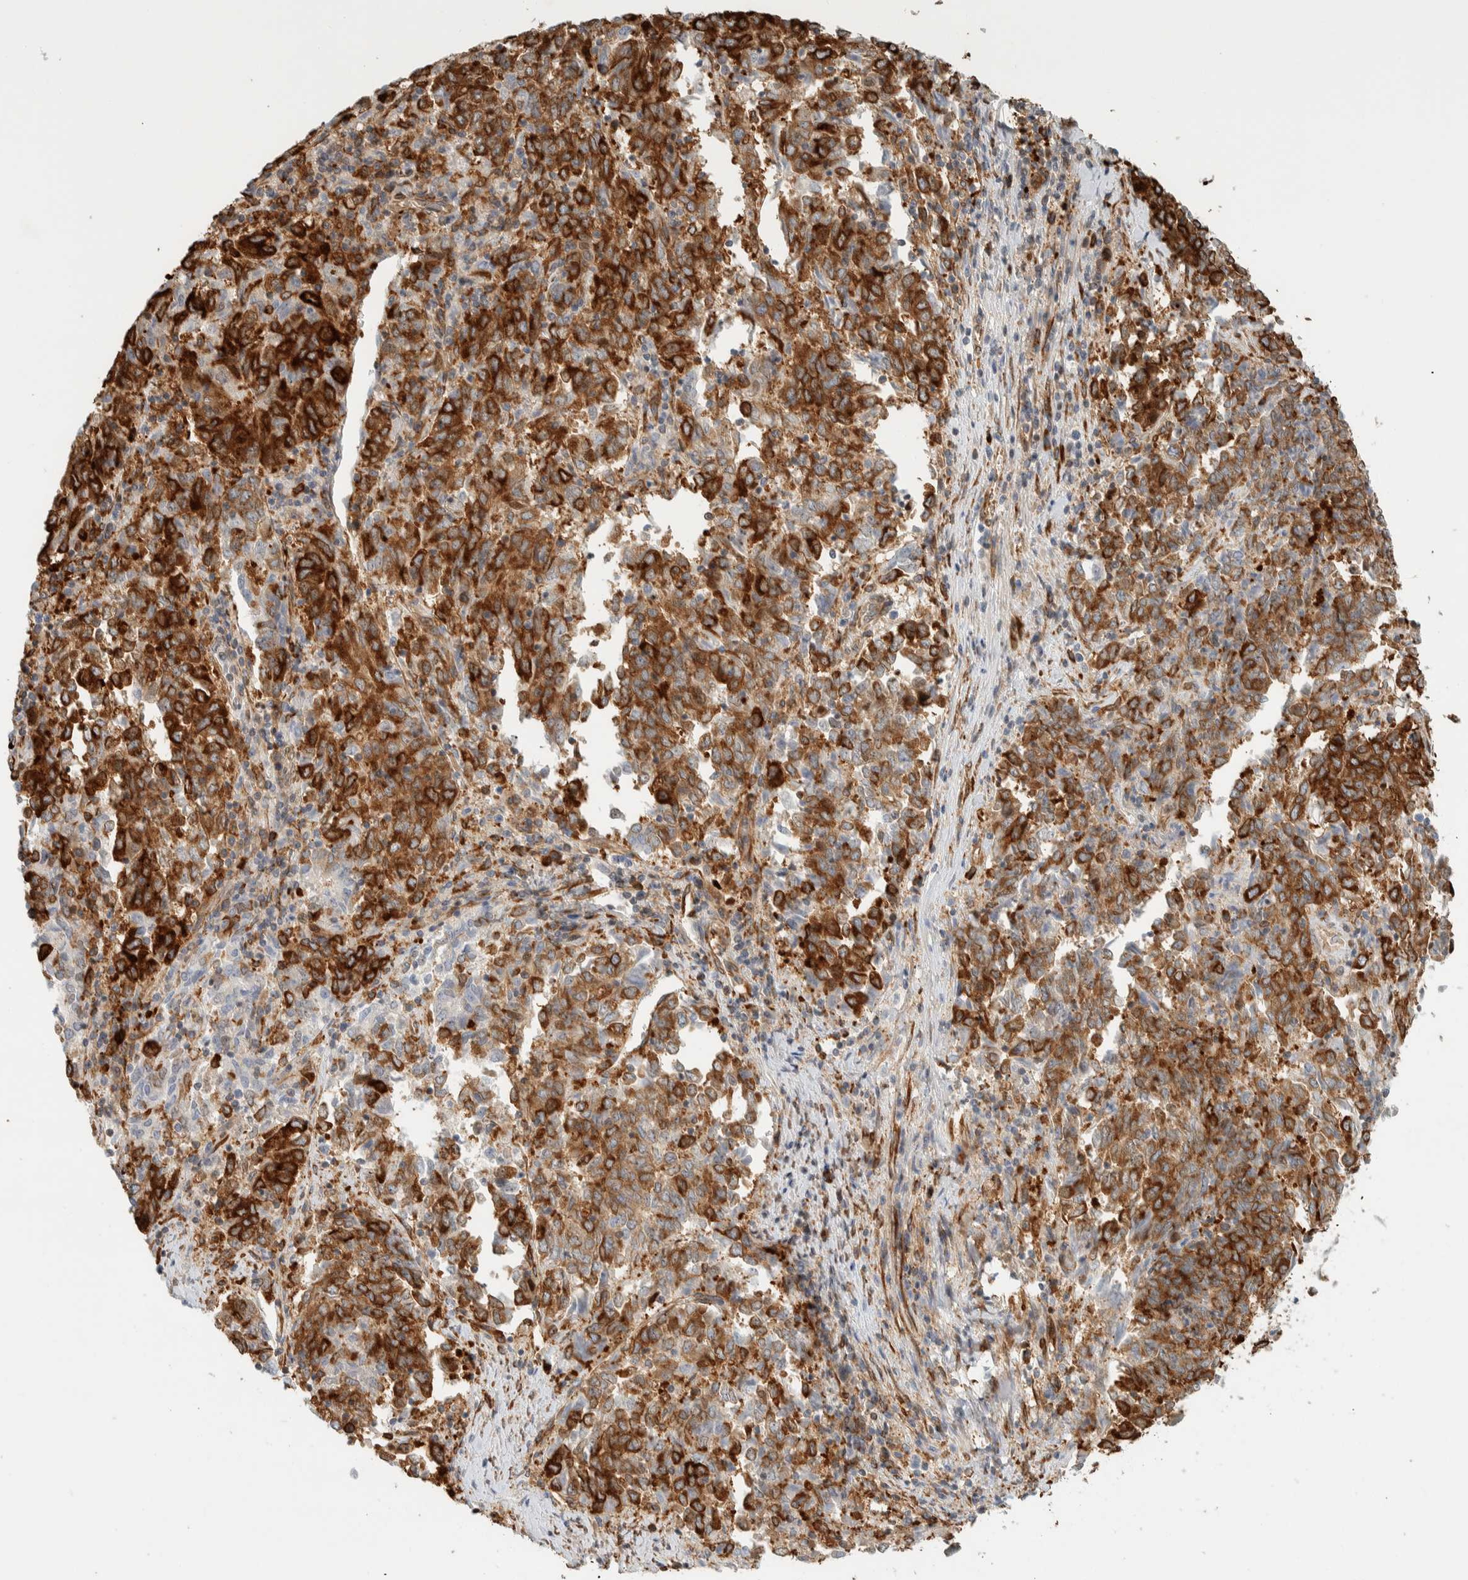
{"staining": {"intensity": "strong", "quantity": ">75%", "location": "cytoplasmic/membranous"}, "tissue": "endometrial cancer", "cell_type": "Tumor cells", "image_type": "cancer", "snomed": [{"axis": "morphology", "description": "Adenocarcinoma, NOS"}, {"axis": "topography", "description": "Endometrium"}], "caption": "A brown stain highlights strong cytoplasmic/membranous staining of a protein in endometrial cancer (adenocarcinoma) tumor cells. The staining was performed using DAB (3,3'-diaminobenzidine), with brown indicating positive protein expression. Nuclei are stained blue with hematoxylin.", "gene": "LLGL2", "patient": {"sex": "female", "age": 80}}